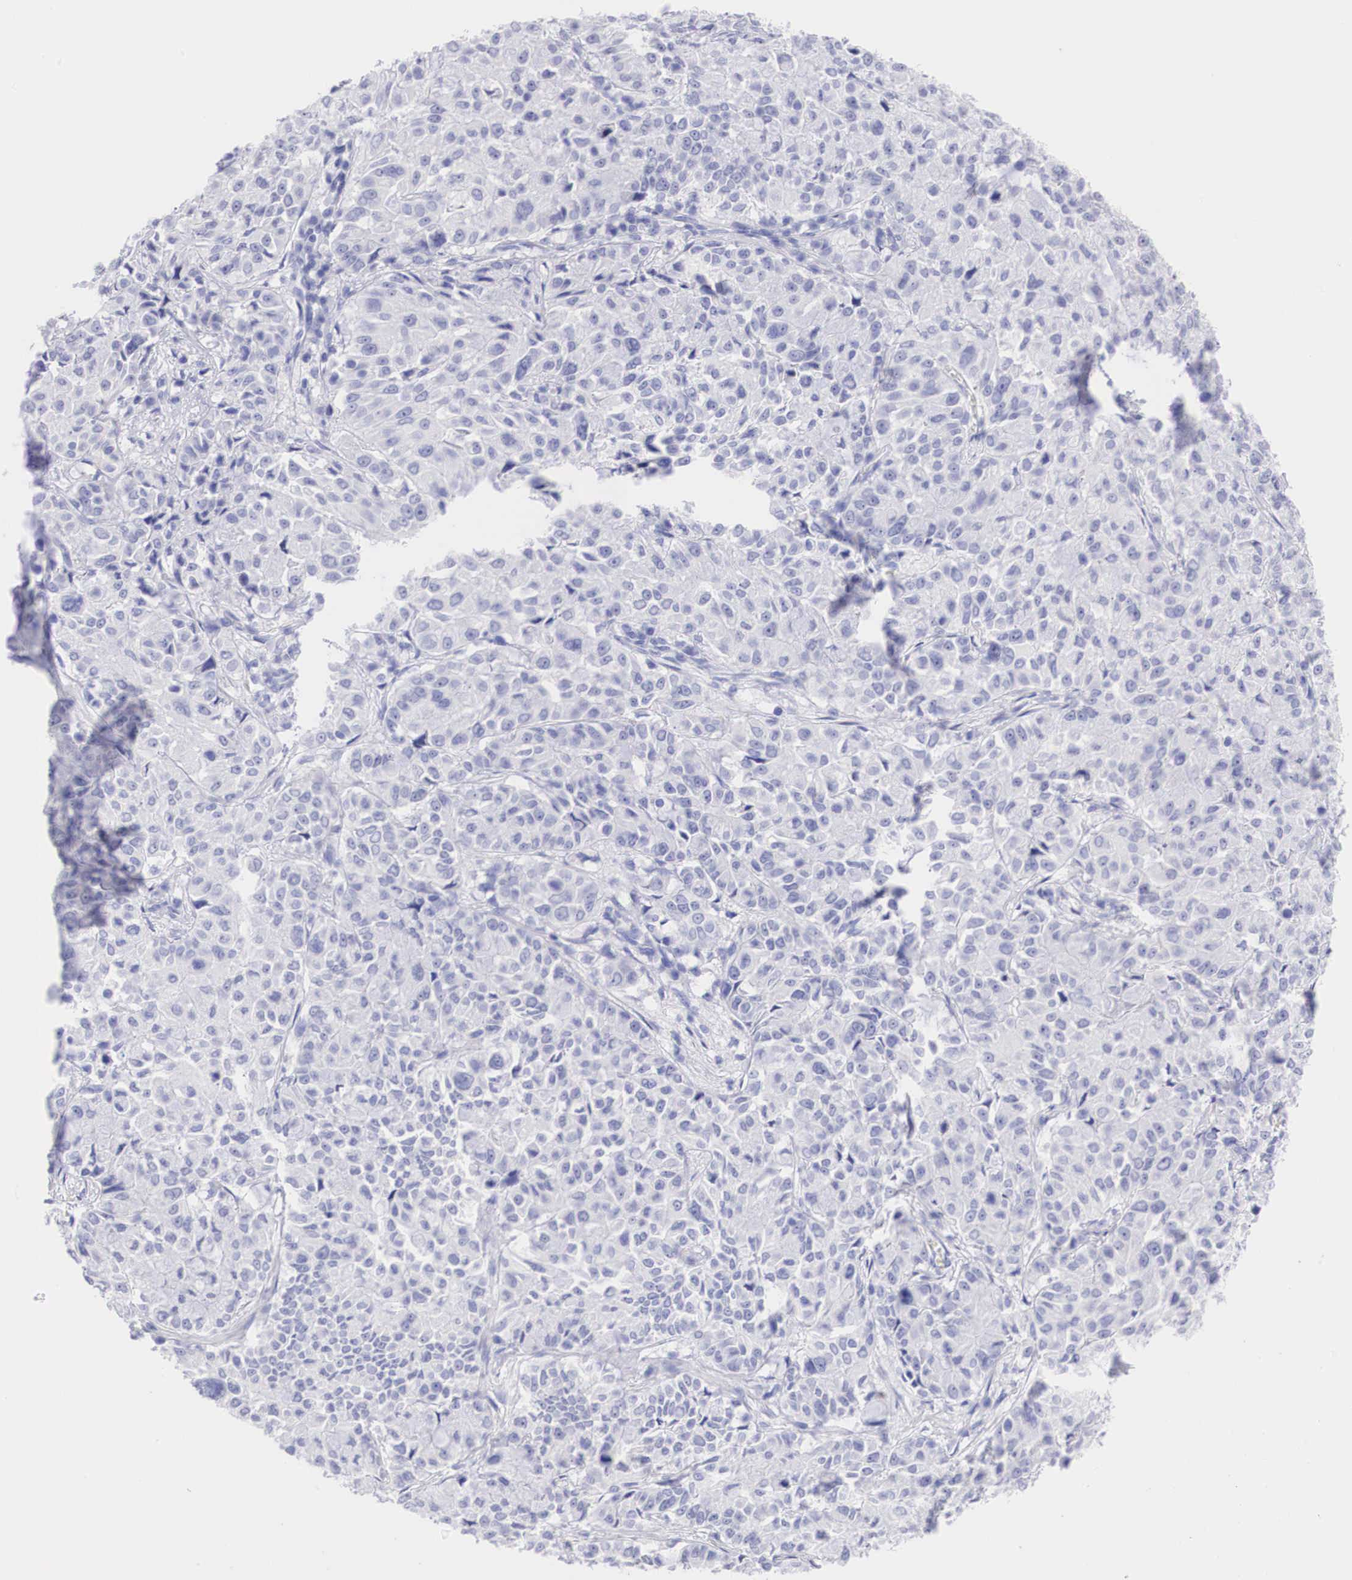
{"staining": {"intensity": "negative", "quantity": "none", "location": "none"}, "tissue": "pancreatic cancer", "cell_type": "Tumor cells", "image_type": "cancer", "snomed": [{"axis": "morphology", "description": "Adenocarcinoma, NOS"}, {"axis": "topography", "description": "Pancreas"}], "caption": "Immunohistochemical staining of pancreatic cancer (adenocarcinoma) reveals no significant positivity in tumor cells. Nuclei are stained in blue.", "gene": "TYR", "patient": {"sex": "female", "age": 52}}